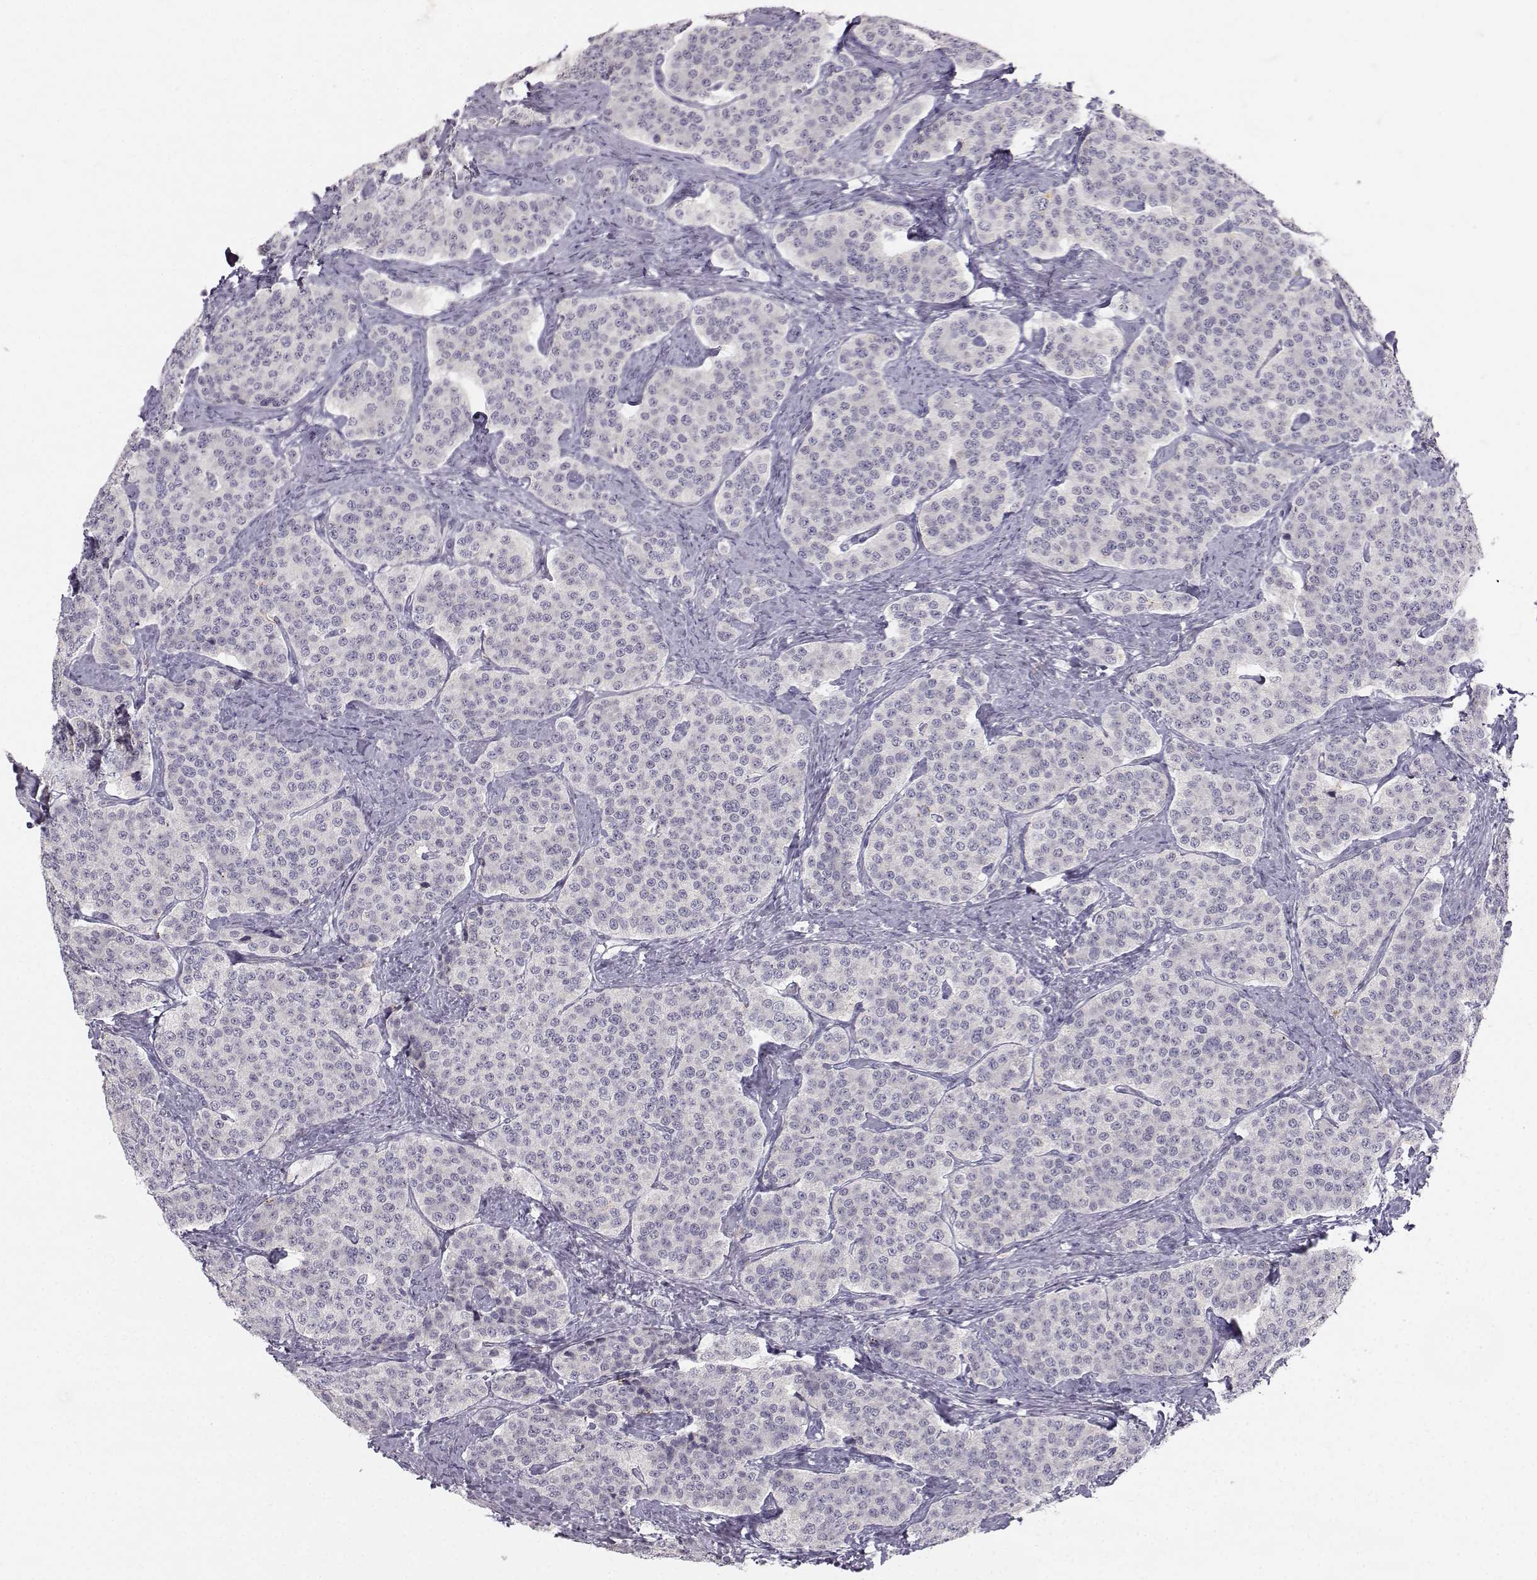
{"staining": {"intensity": "negative", "quantity": "none", "location": "none"}, "tissue": "carcinoid", "cell_type": "Tumor cells", "image_type": "cancer", "snomed": [{"axis": "morphology", "description": "Carcinoid, malignant, NOS"}, {"axis": "topography", "description": "Small intestine"}], "caption": "High power microscopy image of an immunohistochemistry (IHC) histopathology image of carcinoid, revealing no significant positivity in tumor cells. (DAB (3,3'-diaminobenzidine) IHC, high magnification).", "gene": "ZNF185", "patient": {"sex": "female", "age": 58}}